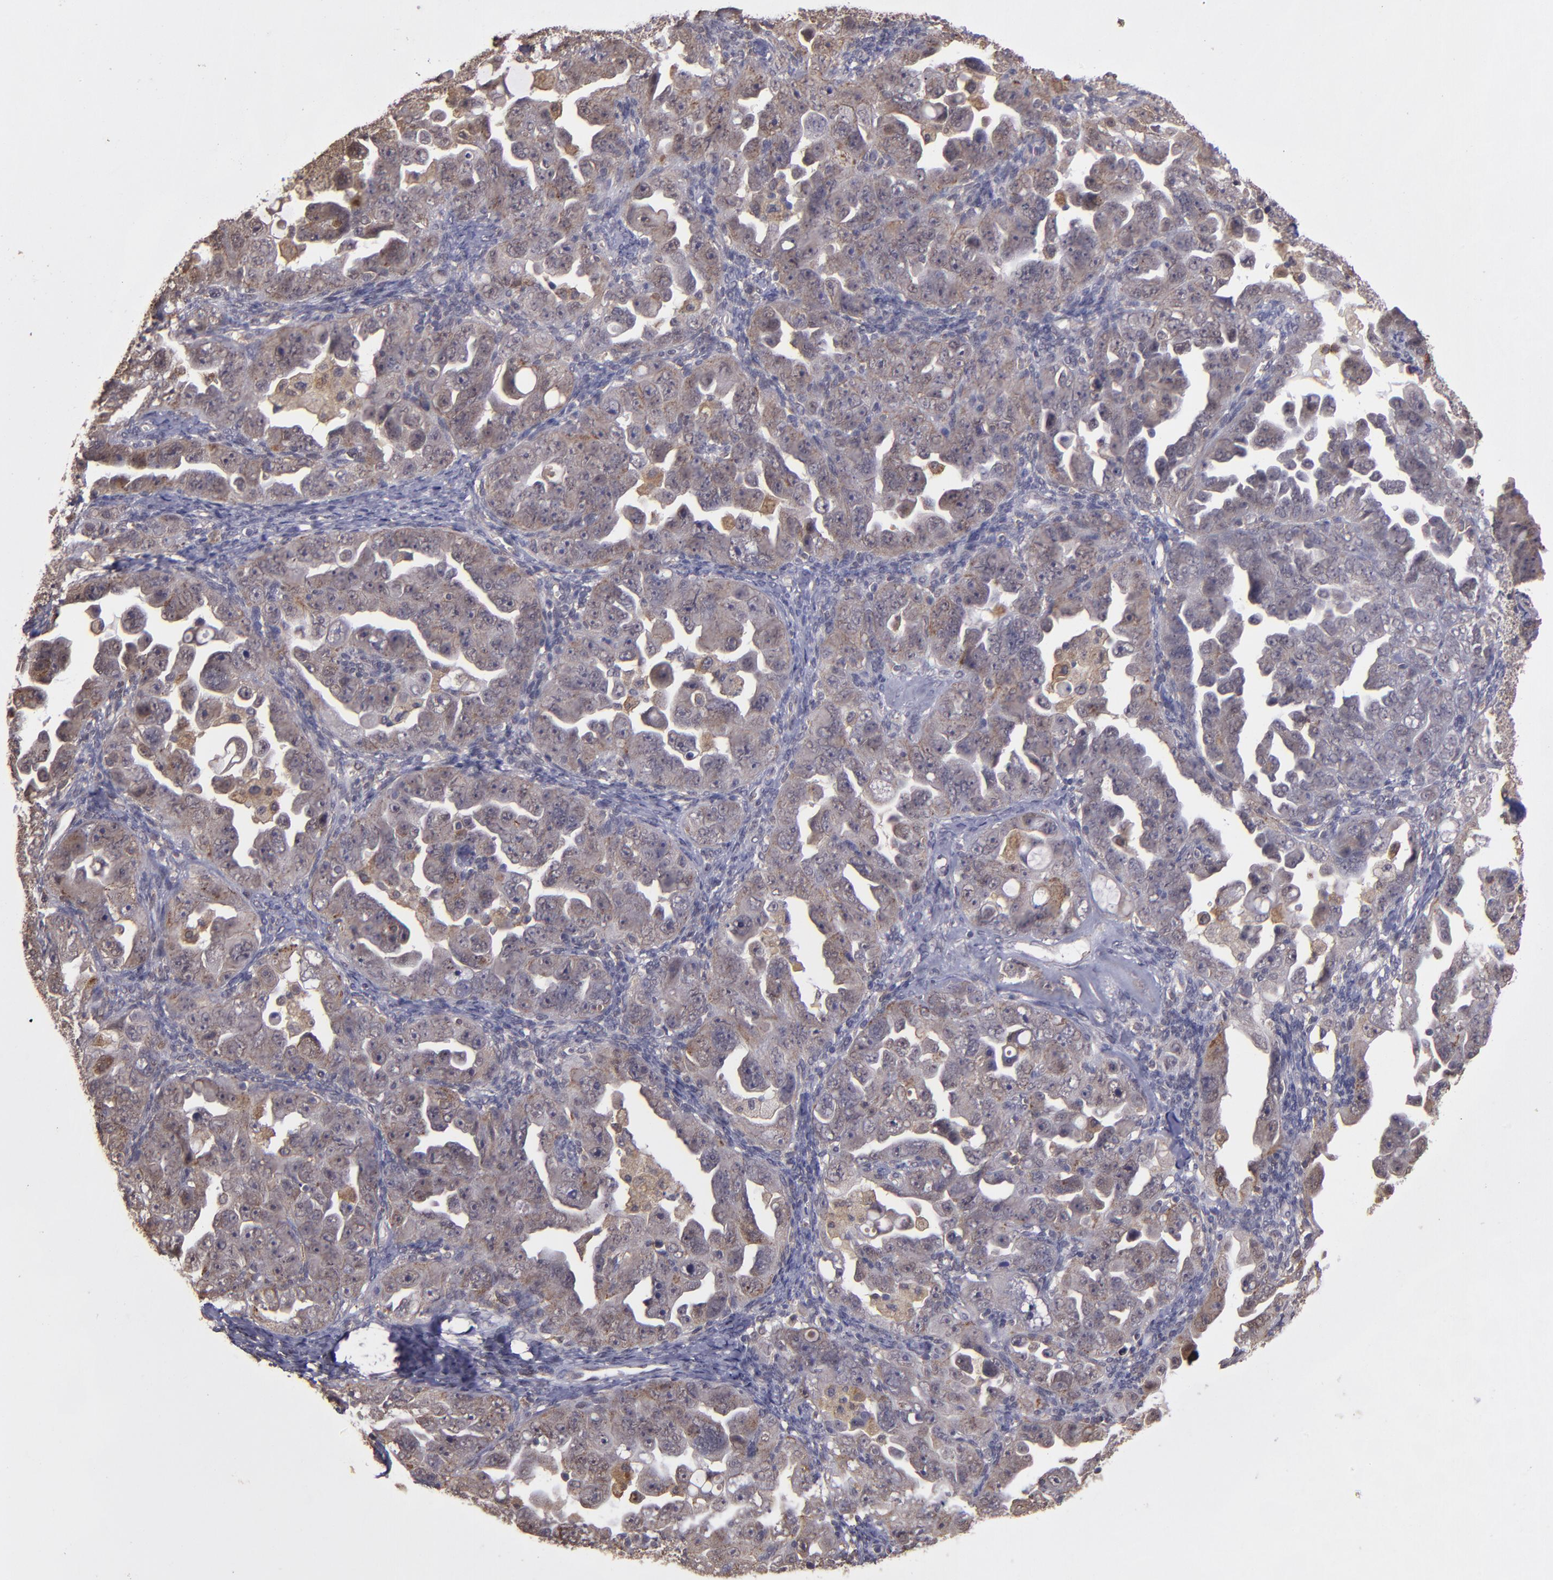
{"staining": {"intensity": "weak", "quantity": "25%-75%", "location": "cytoplasmic/membranous"}, "tissue": "ovarian cancer", "cell_type": "Tumor cells", "image_type": "cancer", "snomed": [{"axis": "morphology", "description": "Cystadenocarcinoma, serous, NOS"}, {"axis": "topography", "description": "Ovary"}], "caption": "High-magnification brightfield microscopy of serous cystadenocarcinoma (ovarian) stained with DAB (3,3'-diaminobenzidine) (brown) and counterstained with hematoxylin (blue). tumor cells exhibit weak cytoplasmic/membranous staining is identified in about25%-75% of cells. (Stains: DAB (3,3'-diaminobenzidine) in brown, nuclei in blue, Microscopy: brightfield microscopy at high magnification).", "gene": "SIPA1L1", "patient": {"sex": "female", "age": 66}}